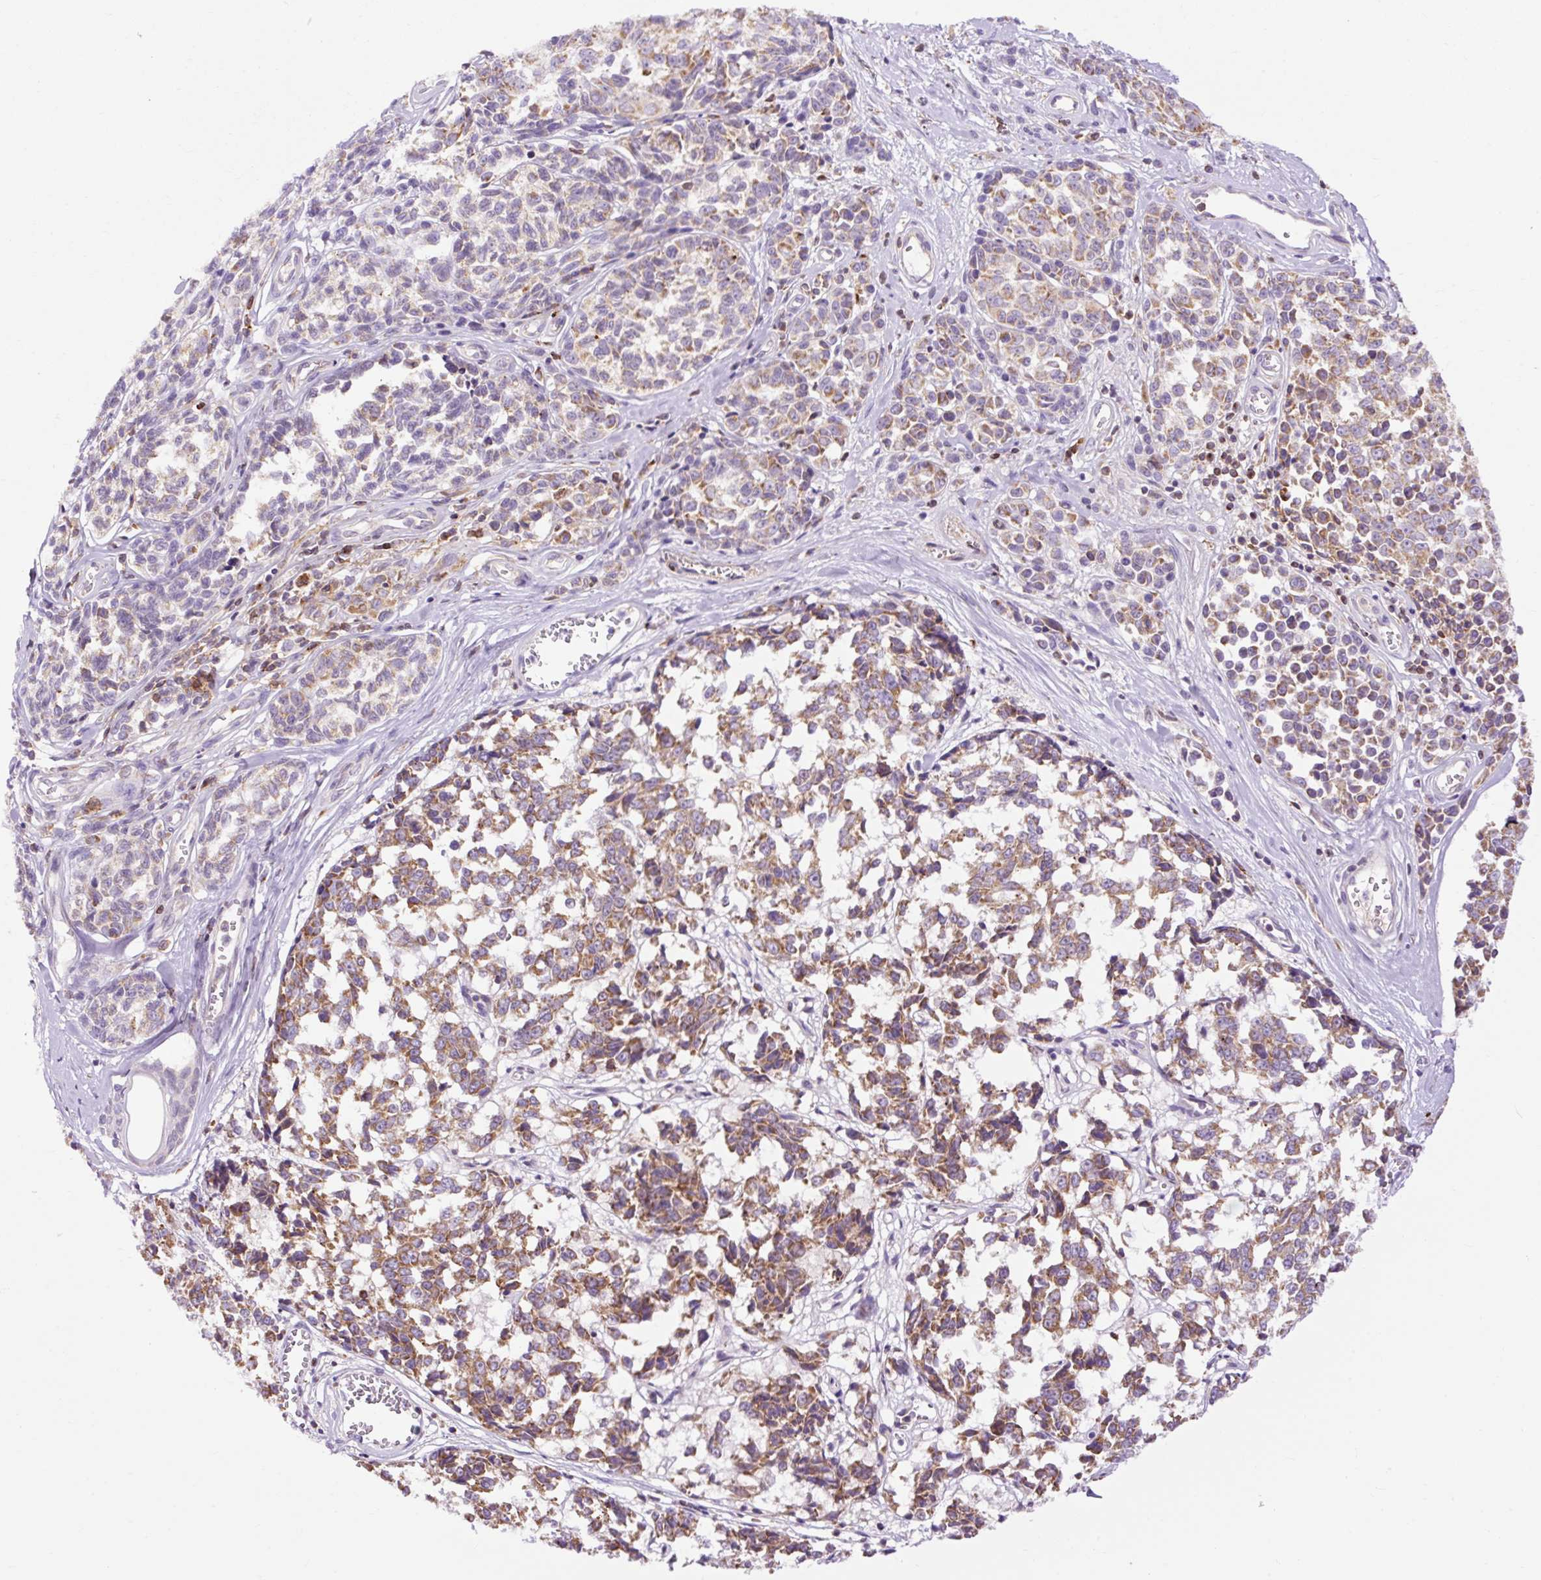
{"staining": {"intensity": "moderate", "quantity": "25%-75%", "location": "cytoplasmic/membranous"}, "tissue": "melanoma", "cell_type": "Tumor cells", "image_type": "cancer", "snomed": [{"axis": "morphology", "description": "Malignant melanoma, NOS"}, {"axis": "topography", "description": "Skin"}], "caption": "Immunohistochemistry of malignant melanoma shows medium levels of moderate cytoplasmic/membranous staining in approximately 25%-75% of tumor cells. The protein of interest is stained brown, and the nuclei are stained in blue (DAB IHC with brightfield microscopy, high magnification).", "gene": "CD83", "patient": {"sex": "female", "age": 64}}